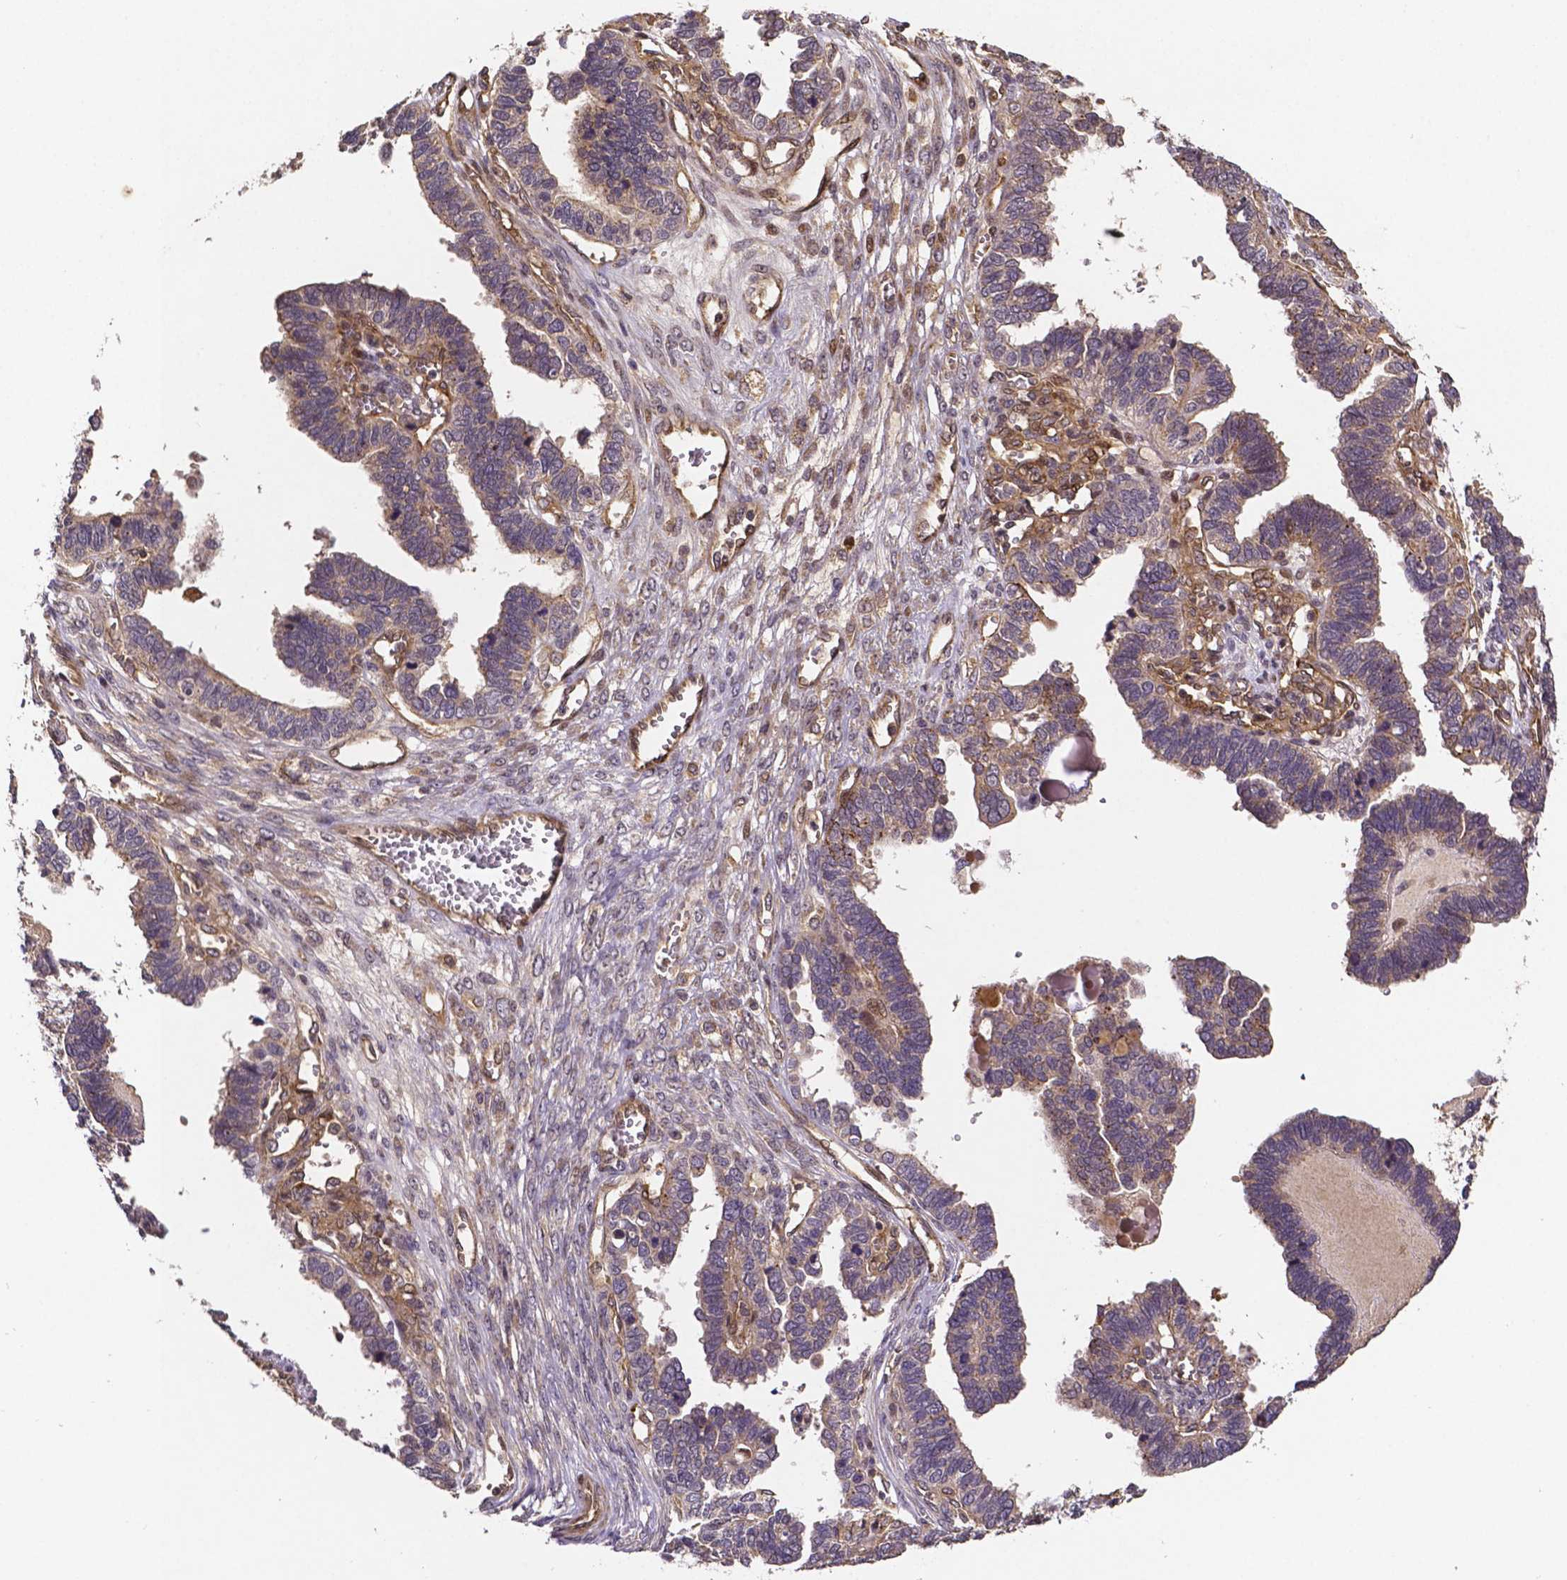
{"staining": {"intensity": "weak", "quantity": "25%-75%", "location": "cytoplasmic/membranous"}, "tissue": "ovarian cancer", "cell_type": "Tumor cells", "image_type": "cancer", "snomed": [{"axis": "morphology", "description": "Cystadenocarcinoma, serous, NOS"}, {"axis": "topography", "description": "Ovary"}], "caption": "Brown immunohistochemical staining in human ovarian cancer reveals weak cytoplasmic/membranous staining in about 25%-75% of tumor cells.", "gene": "RNF123", "patient": {"sex": "female", "age": 51}}